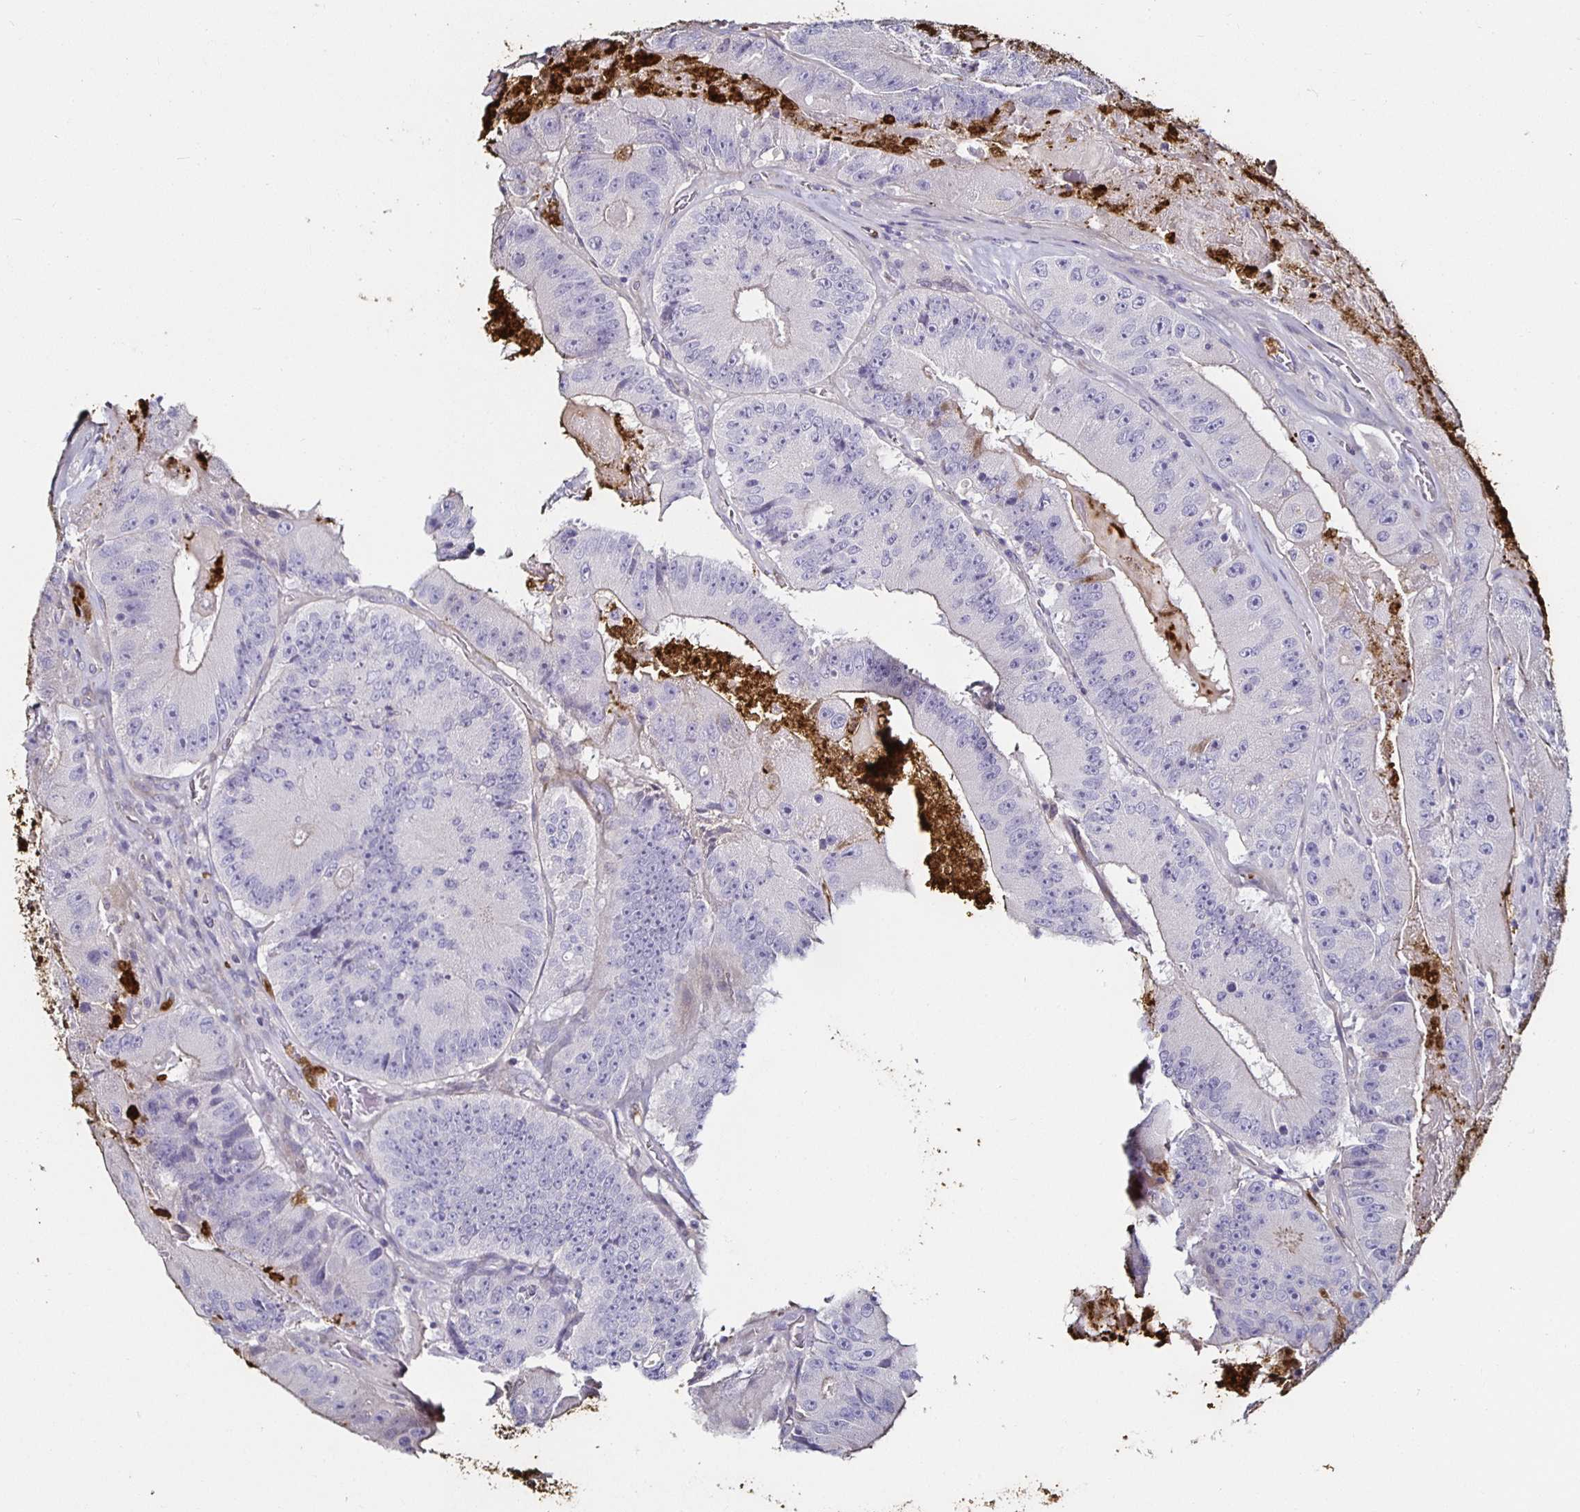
{"staining": {"intensity": "negative", "quantity": "none", "location": "none"}, "tissue": "colorectal cancer", "cell_type": "Tumor cells", "image_type": "cancer", "snomed": [{"axis": "morphology", "description": "Adenocarcinoma, NOS"}, {"axis": "topography", "description": "Colon"}], "caption": "Tumor cells are negative for protein expression in human adenocarcinoma (colorectal).", "gene": "TLR4", "patient": {"sex": "female", "age": 86}}